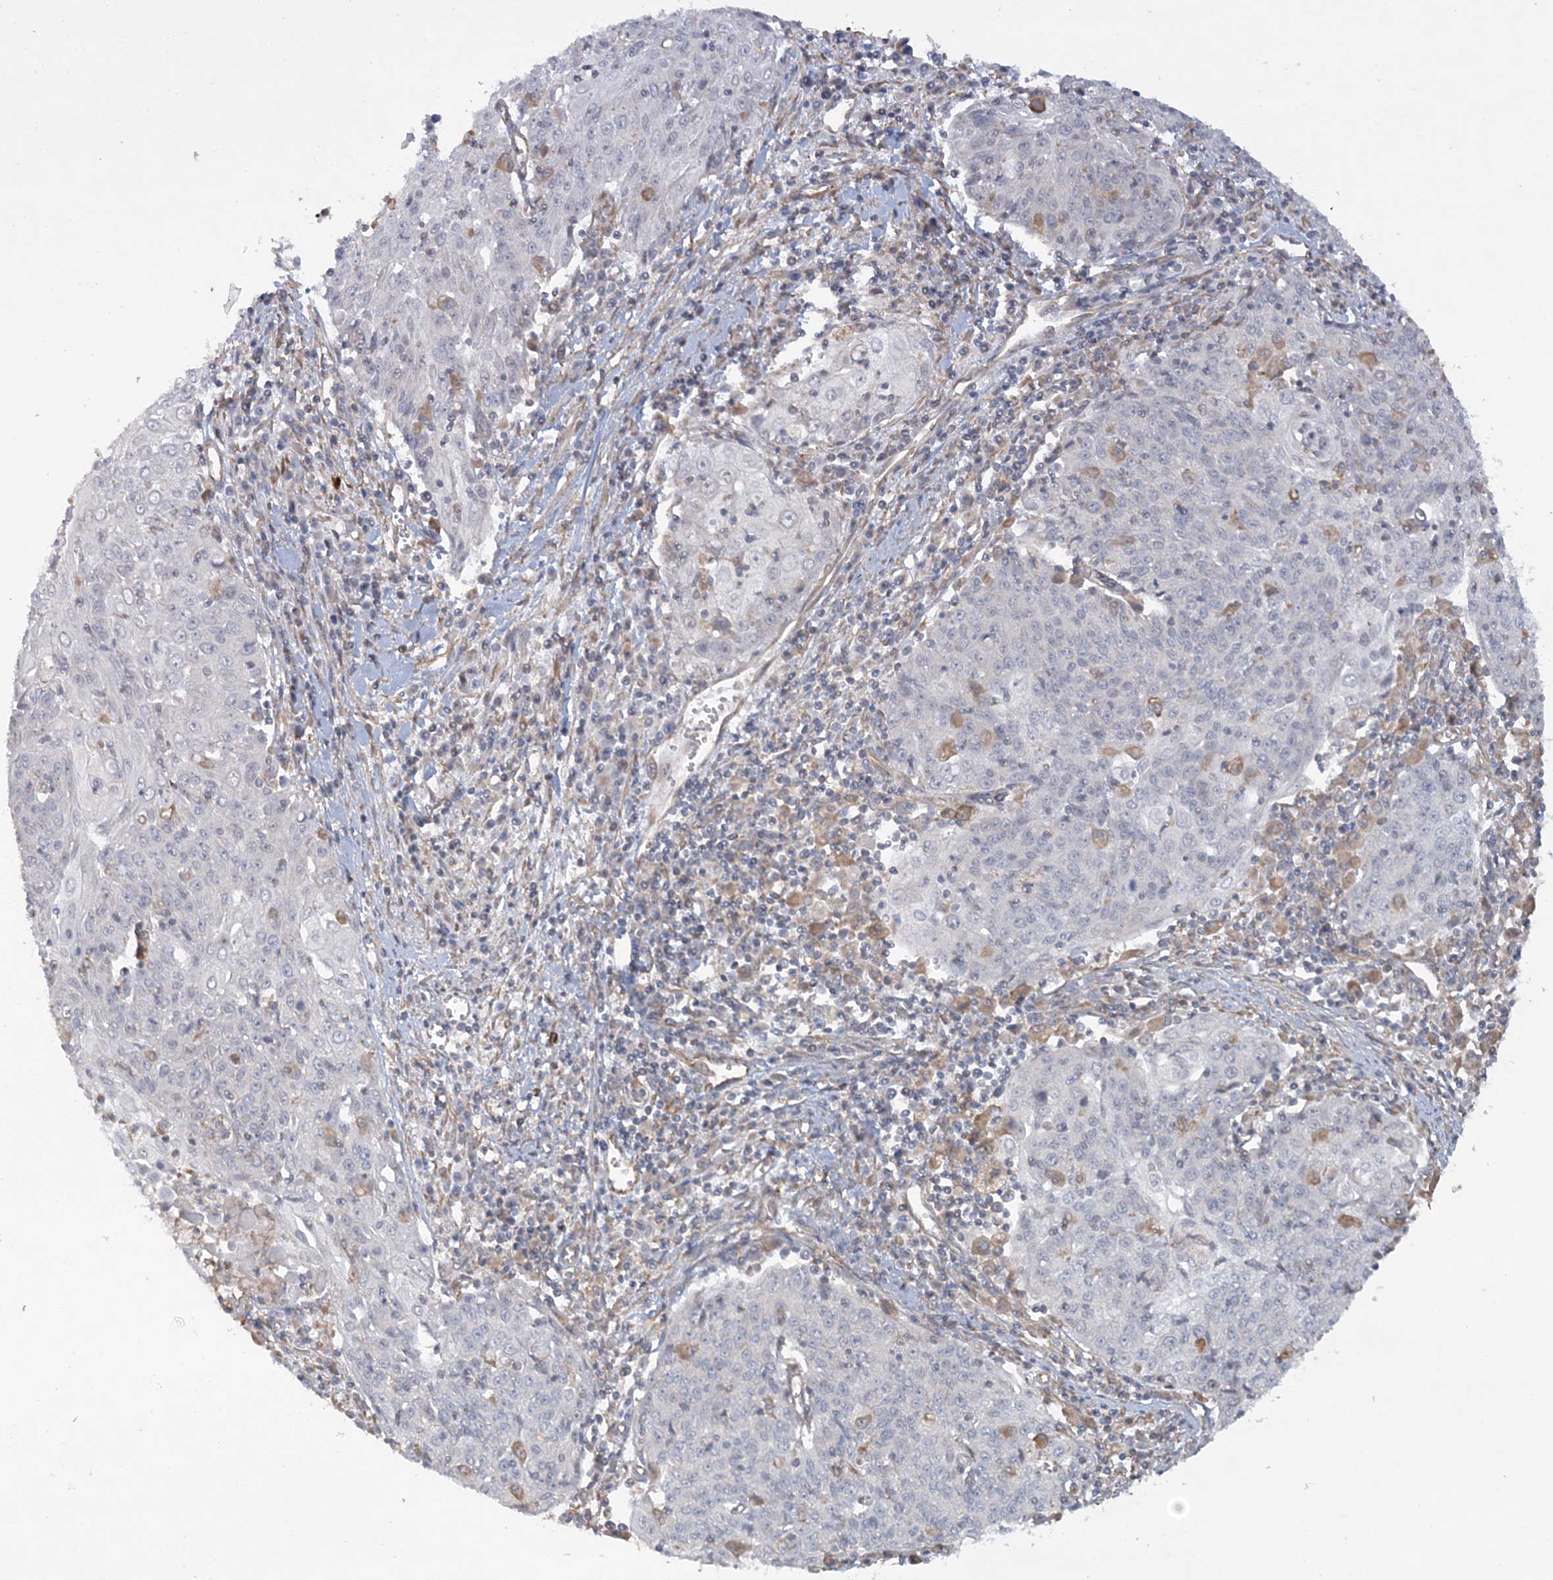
{"staining": {"intensity": "negative", "quantity": "none", "location": "none"}, "tissue": "cervical cancer", "cell_type": "Tumor cells", "image_type": "cancer", "snomed": [{"axis": "morphology", "description": "Squamous cell carcinoma, NOS"}, {"axis": "topography", "description": "Cervix"}], "caption": "An immunohistochemistry (IHC) photomicrograph of cervical squamous cell carcinoma is shown. There is no staining in tumor cells of cervical squamous cell carcinoma.", "gene": "ZNF821", "patient": {"sex": "female", "age": 48}}